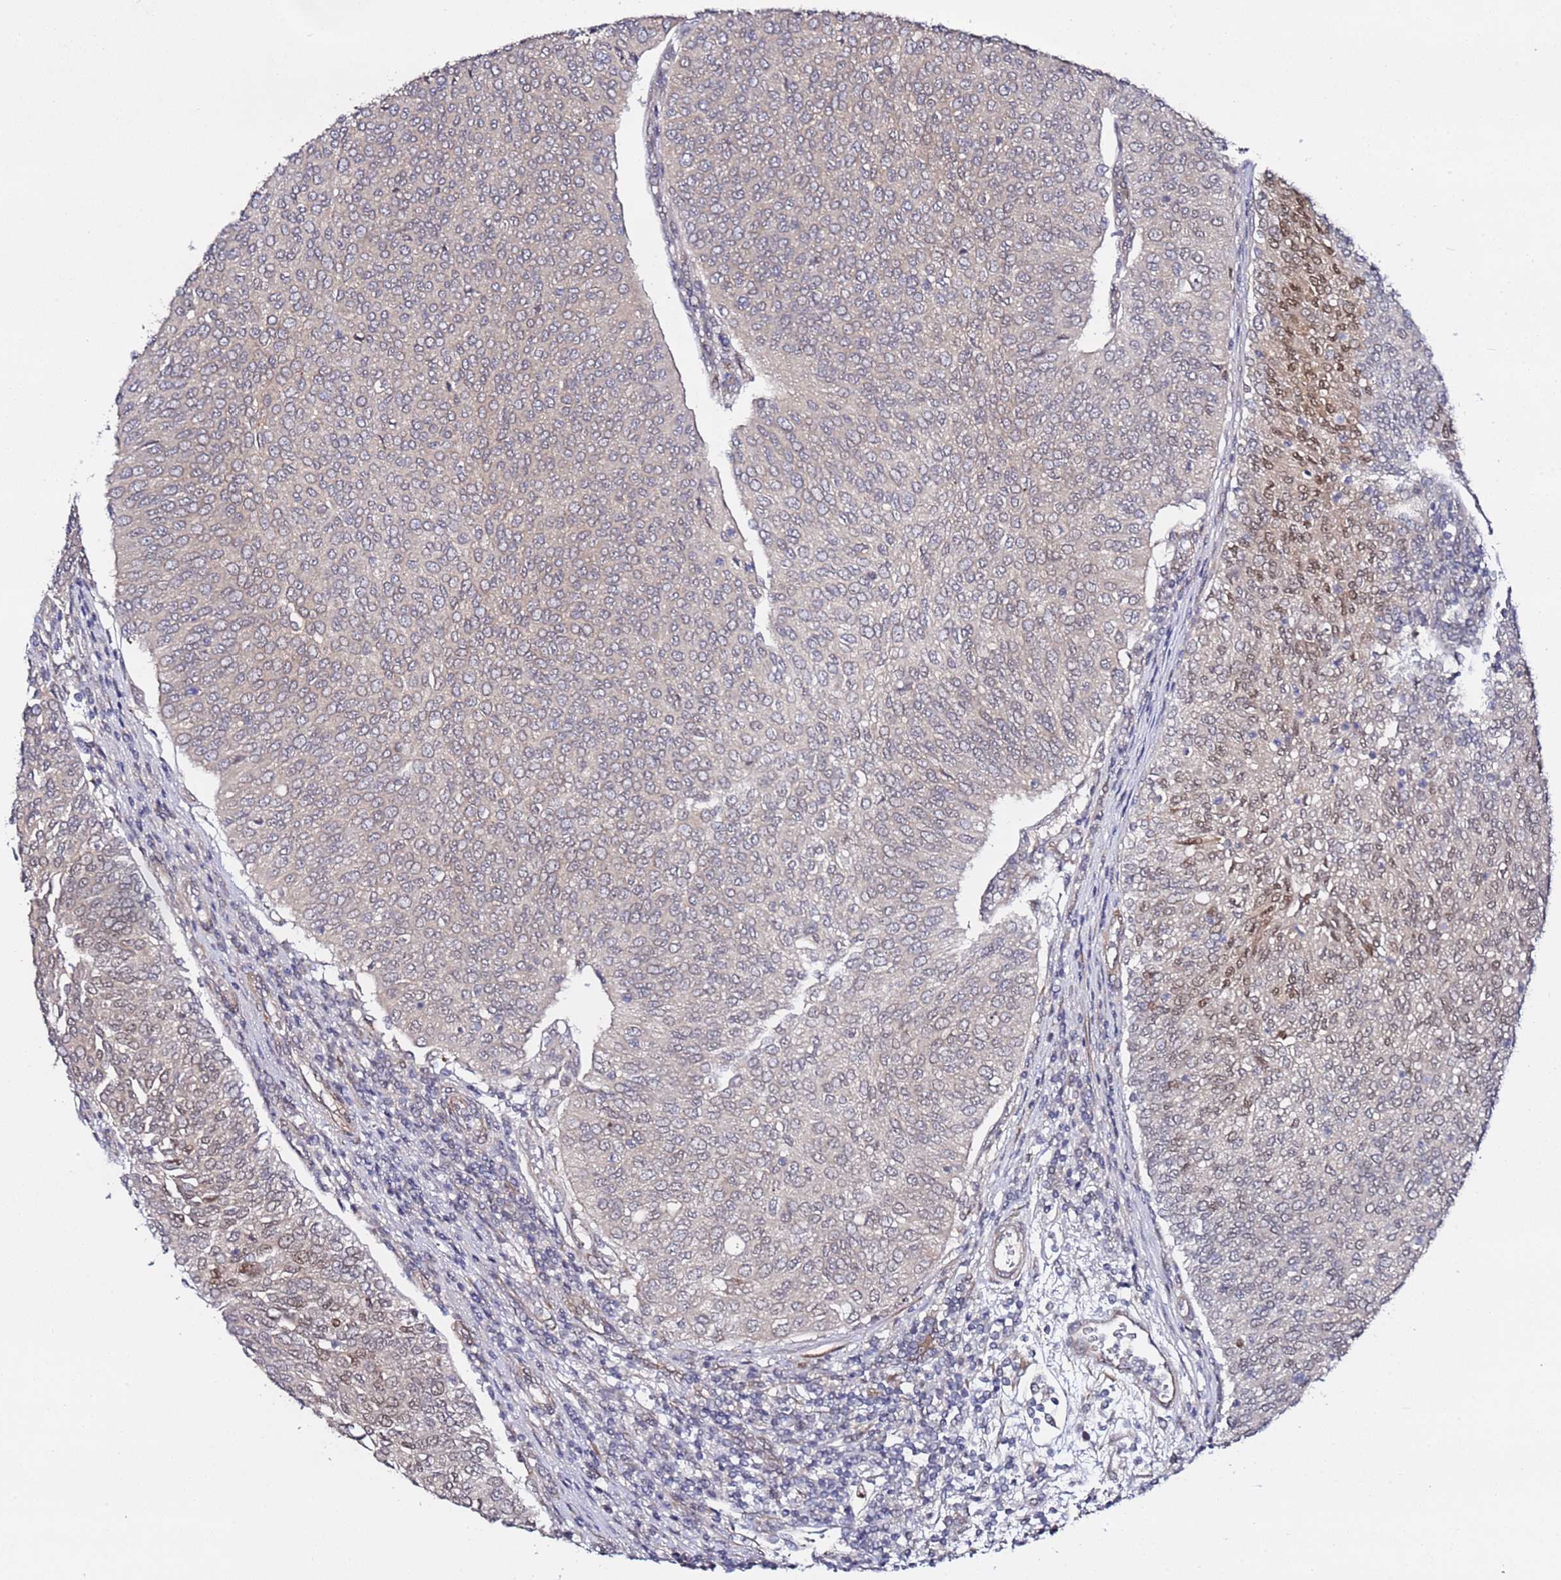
{"staining": {"intensity": "weak", "quantity": "25%-75%", "location": "nuclear"}, "tissue": "urothelial cancer", "cell_type": "Tumor cells", "image_type": "cancer", "snomed": [{"axis": "morphology", "description": "Urothelial carcinoma, High grade"}, {"axis": "topography", "description": "Urinary bladder"}], "caption": "About 25%-75% of tumor cells in human urothelial cancer demonstrate weak nuclear protein positivity as visualized by brown immunohistochemical staining.", "gene": "POLR2D", "patient": {"sex": "female", "age": 79}}